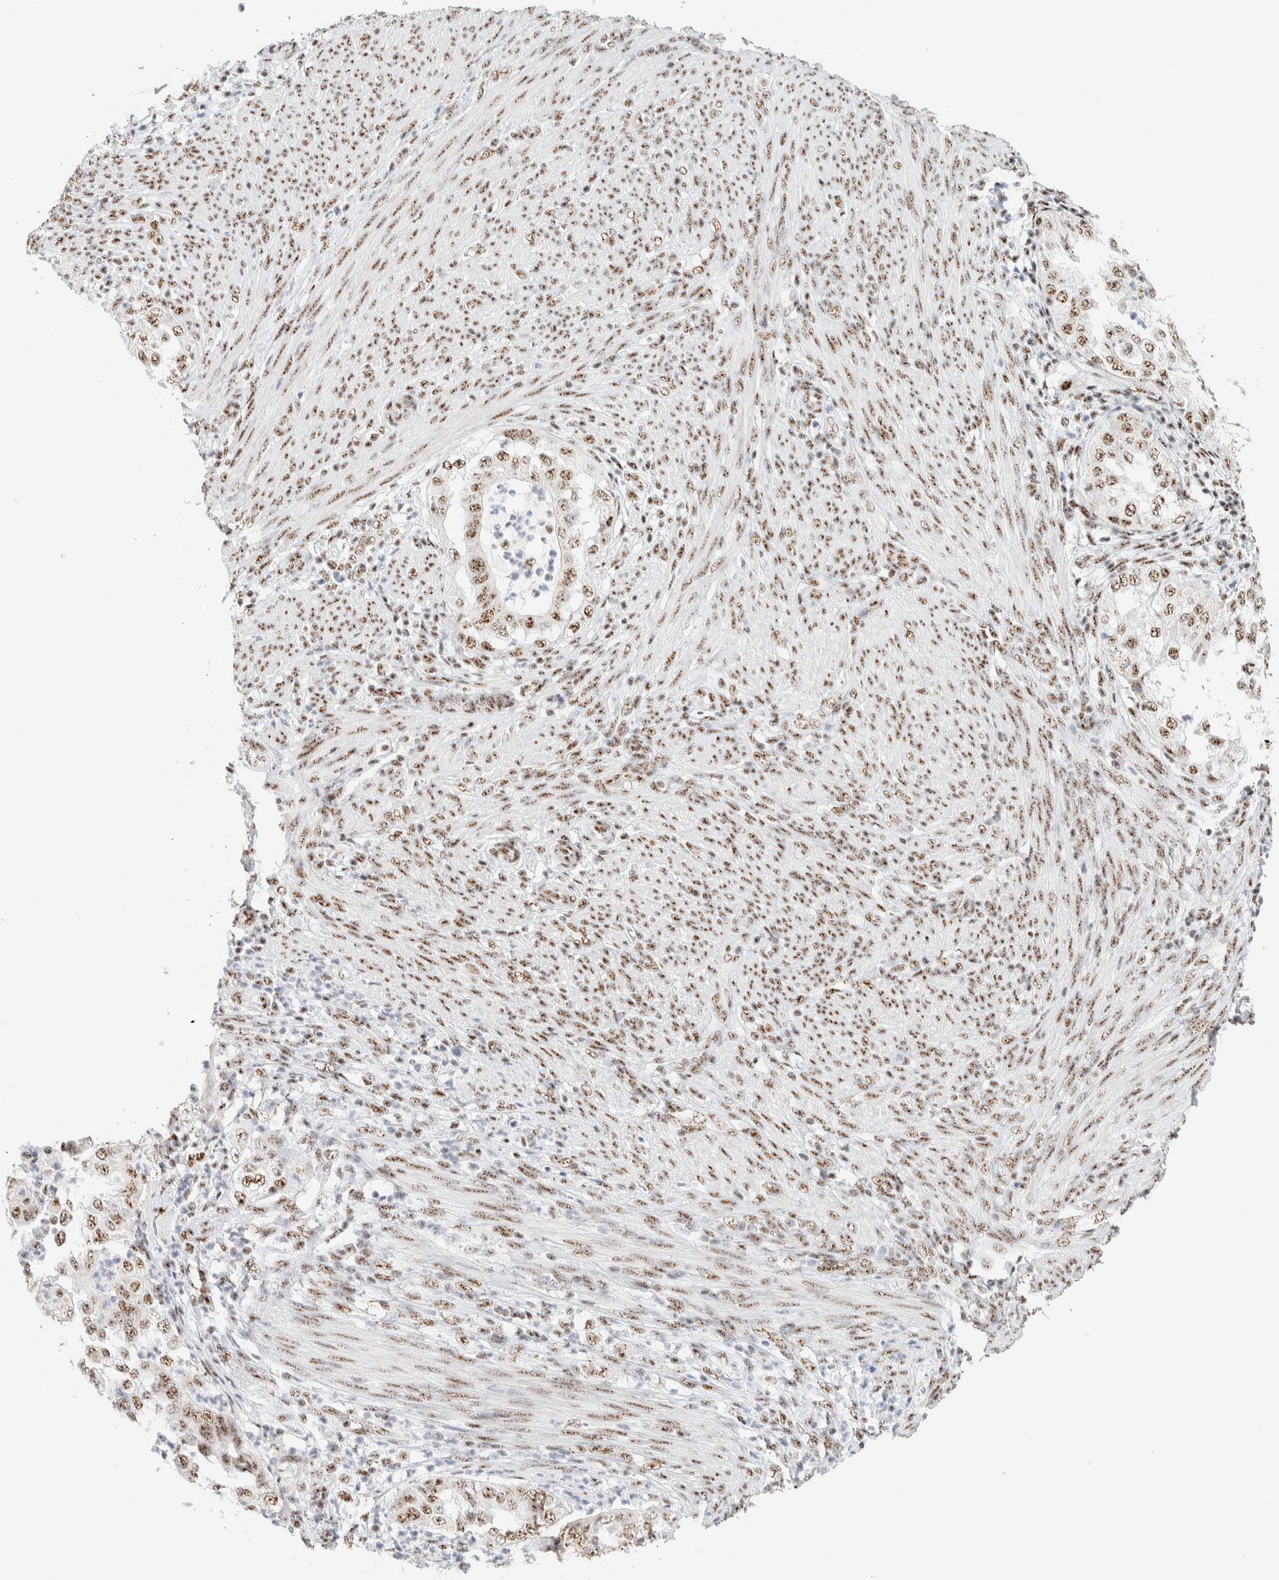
{"staining": {"intensity": "weak", "quantity": ">75%", "location": "nuclear"}, "tissue": "endometrial cancer", "cell_type": "Tumor cells", "image_type": "cancer", "snomed": [{"axis": "morphology", "description": "Adenocarcinoma, NOS"}, {"axis": "topography", "description": "Endometrium"}], "caption": "DAB immunohistochemical staining of endometrial cancer (adenocarcinoma) shows weak nuclear protein expression in about >75% of tumor cells. Immunohistochemistry (ihc) stains the protein of interest in brown and the nuclei are stained blue.", "gene": "SON", "patient": {"sex": "female", "age": 85}}